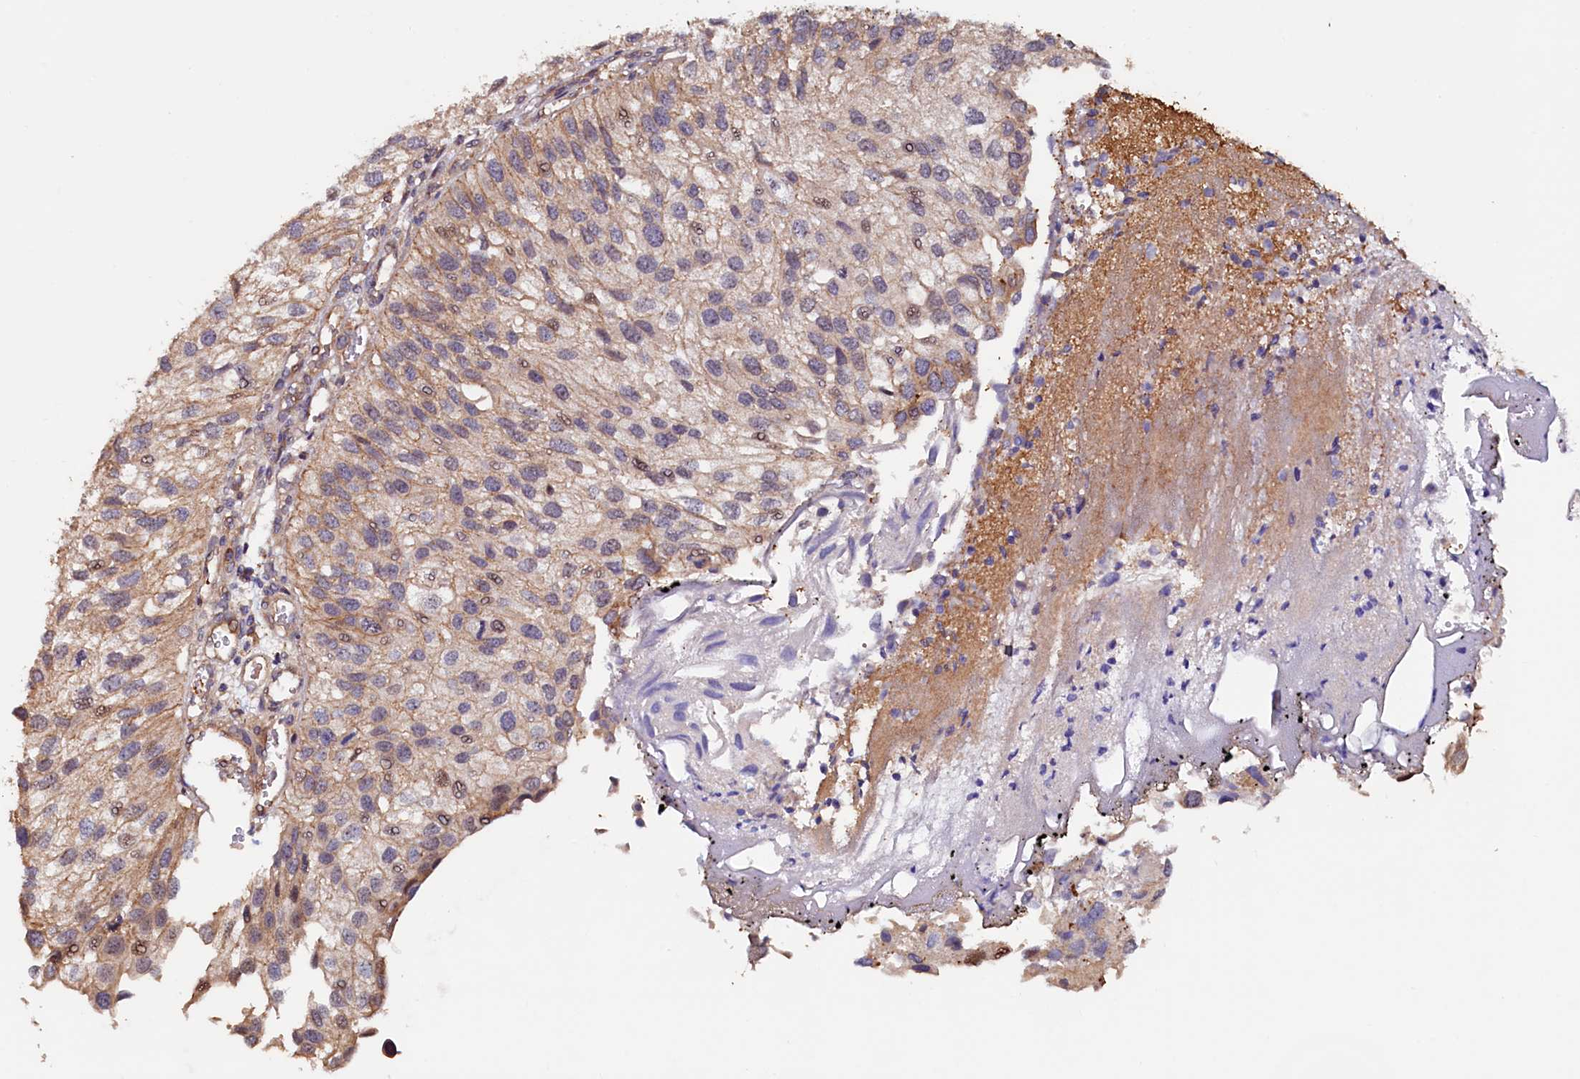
{"staining": {"intensity": "weak", "quantity": ">75%", "location": "cytoplasmic/membranous"}, "tissue": "urothelial cancer", "cell_type": "Tumor cells", "image_type": "cancer", "snomed": [{"axis": "morphology", "description": "Urothelial carcinoma, Low grade"}, {"axis": "topography", "description": "Urinary bladder"}], "caption": "The photomicrograph shows a brown stain indicating the presence of a protein in the cytoplasmic/membranous of tumor cells in low-grade urothelial carcinoma.", "gene": "DUOXA1", "patient": {"sex": "female", "age": 89}}